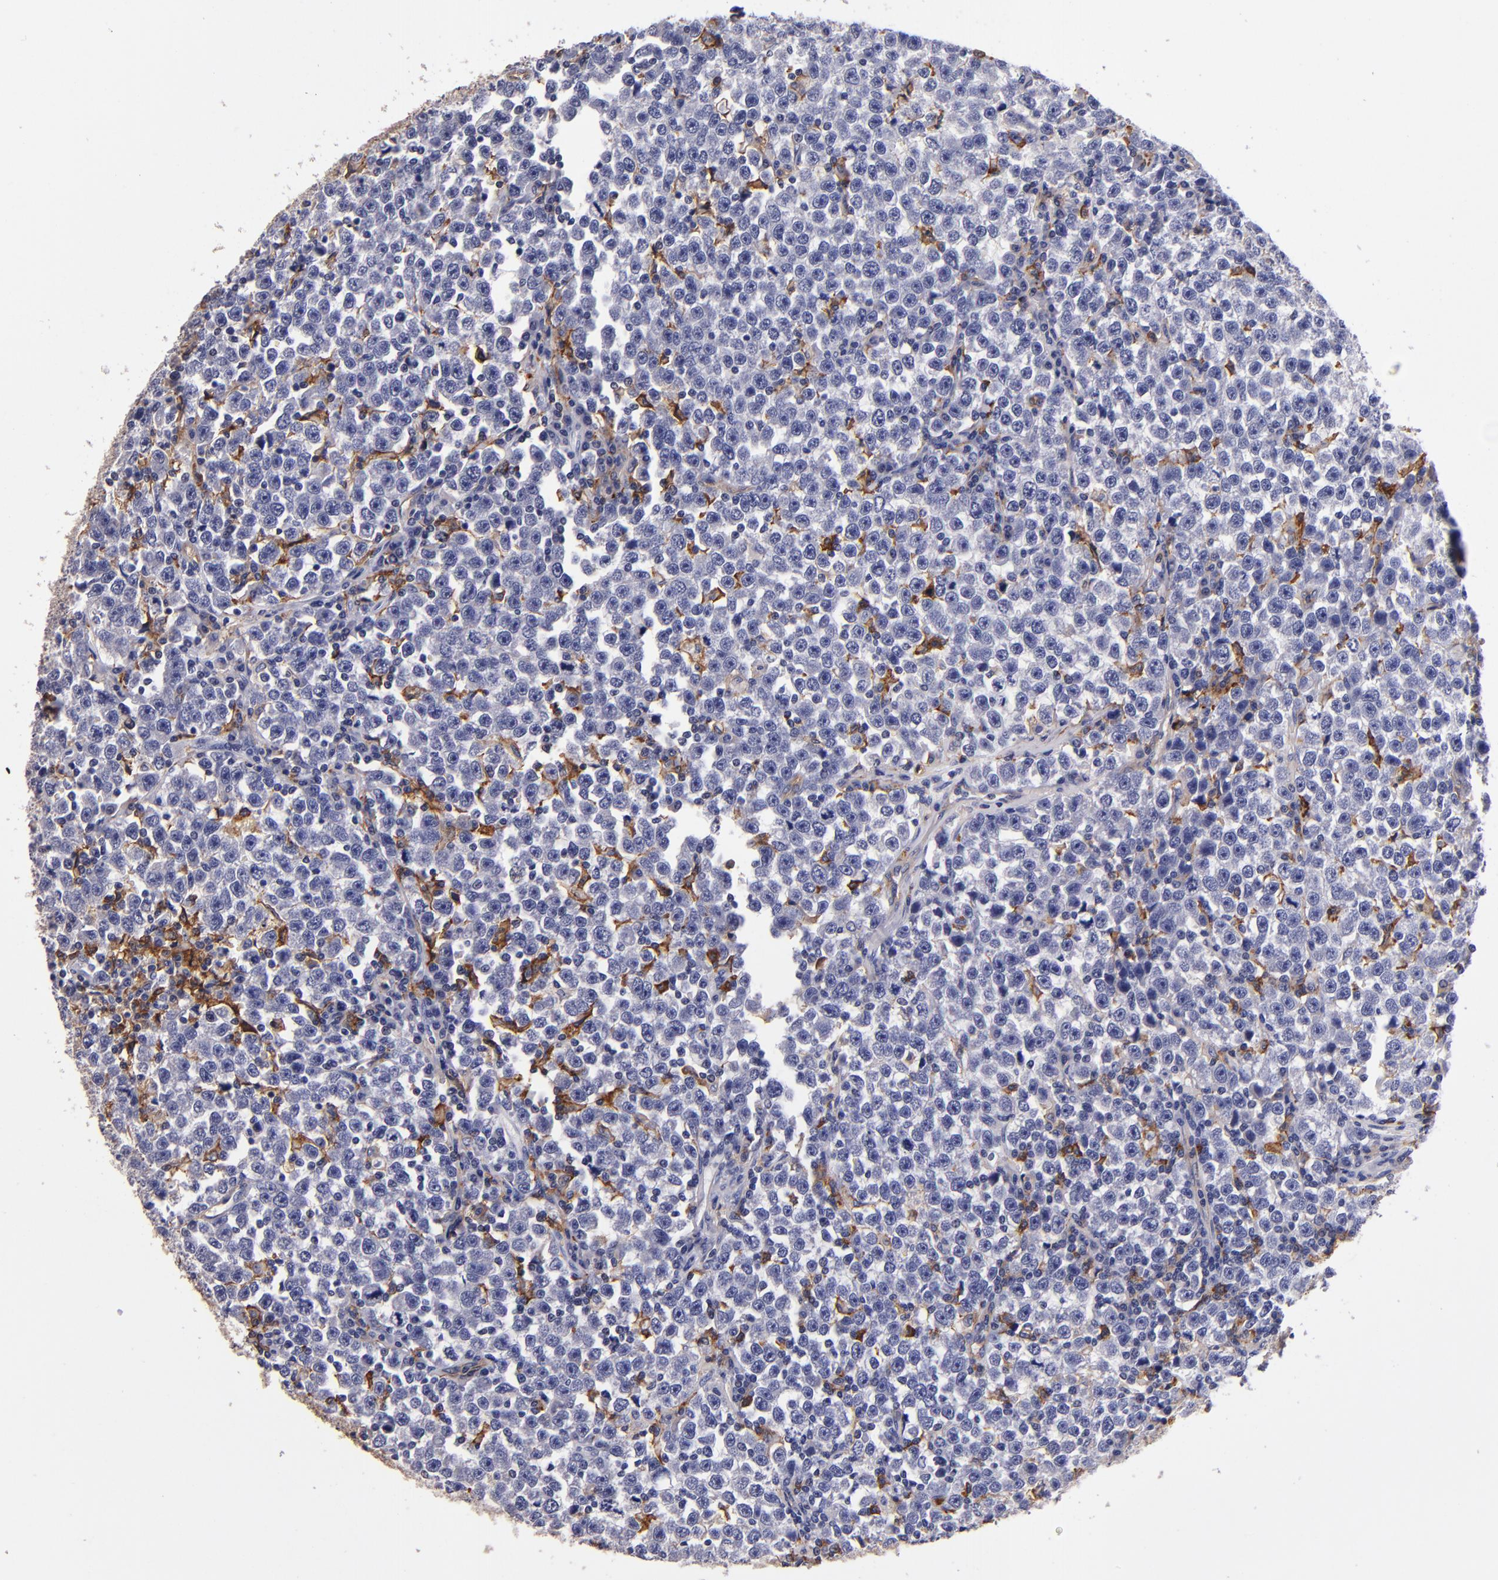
{"staining": {"intensity": "strong", "quantity": "<25%", "location": "cytoplasmic/membranous"}, "tissue": "testis cancer", "cell_type": "Tumor cells", "image_type": "cancer", "snomed": [{"axis": "morphology", "description": "Seminoma, NOS"}, {"axis": "topography", "description": "Testis"}], "caption": "Immunohistochemistry (DAB) staining of seminoma (testis) reveals strong cytoplasmic/membranous protein positivity in about <25% of tumor cells.", "gene": "SIRPA", "patient": {"sex": "male", "age": 43}}